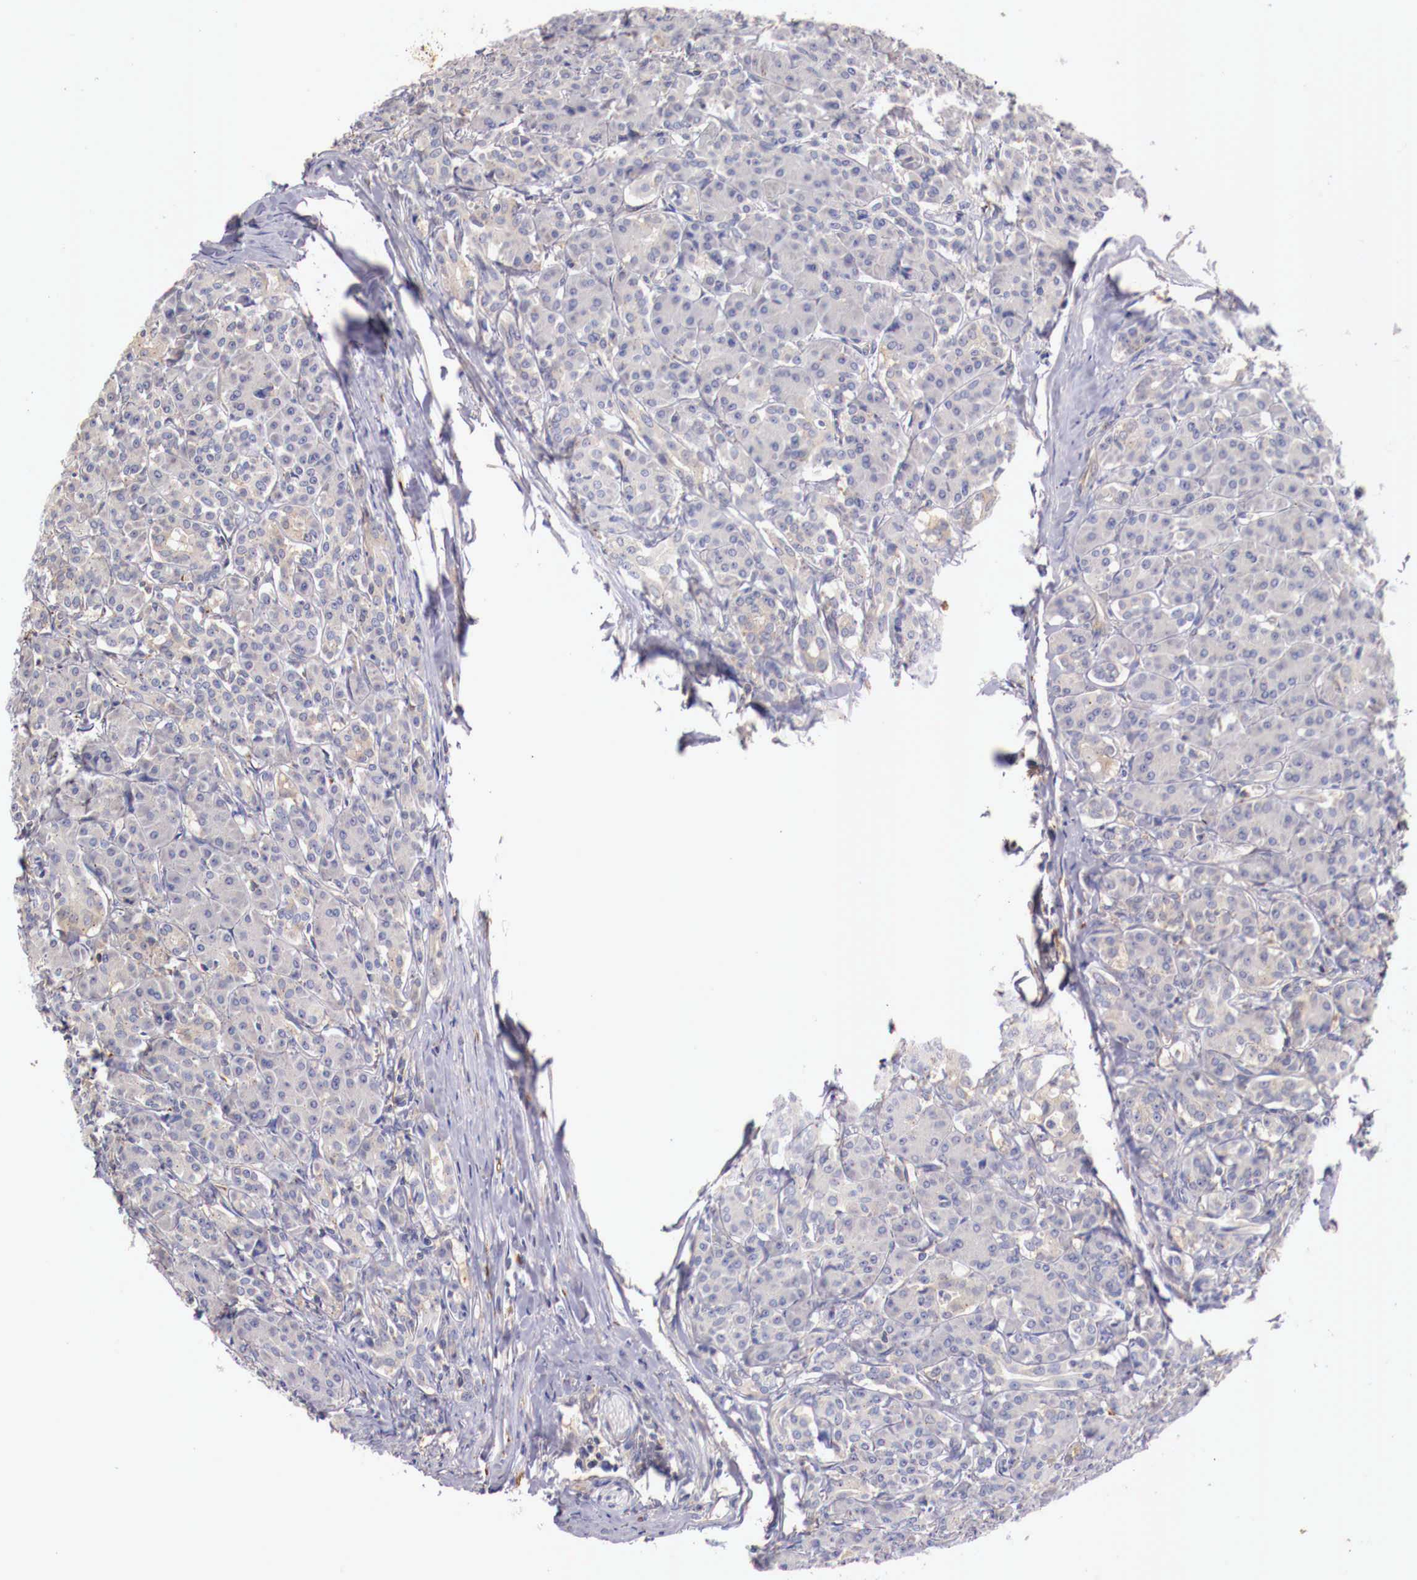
{"staining": {"intensity": "weak", "quantity": "25%-75%", "location": "cytoplasmic/membranous"}, "tissue": "pancreas", "cell_type": "Exocrine glandular cells", "image_type": "normal", "snomed": [{"axis": "morphology", "description": "Normal tissue, NOS"}, {"axis": "topography", "description": "Lymph node"}, {"axis": "topography", "description": "Pancreas"}], "caption": "The histopathology image shows immunohistochemical staining of normal pancreas. There is weak cytoplasmic/membranous staining is appreciated in about 25%-75% of exocrine glandular cells.", "gene": "PITPNA", "patient": {"sex": "male", "age": 59}}